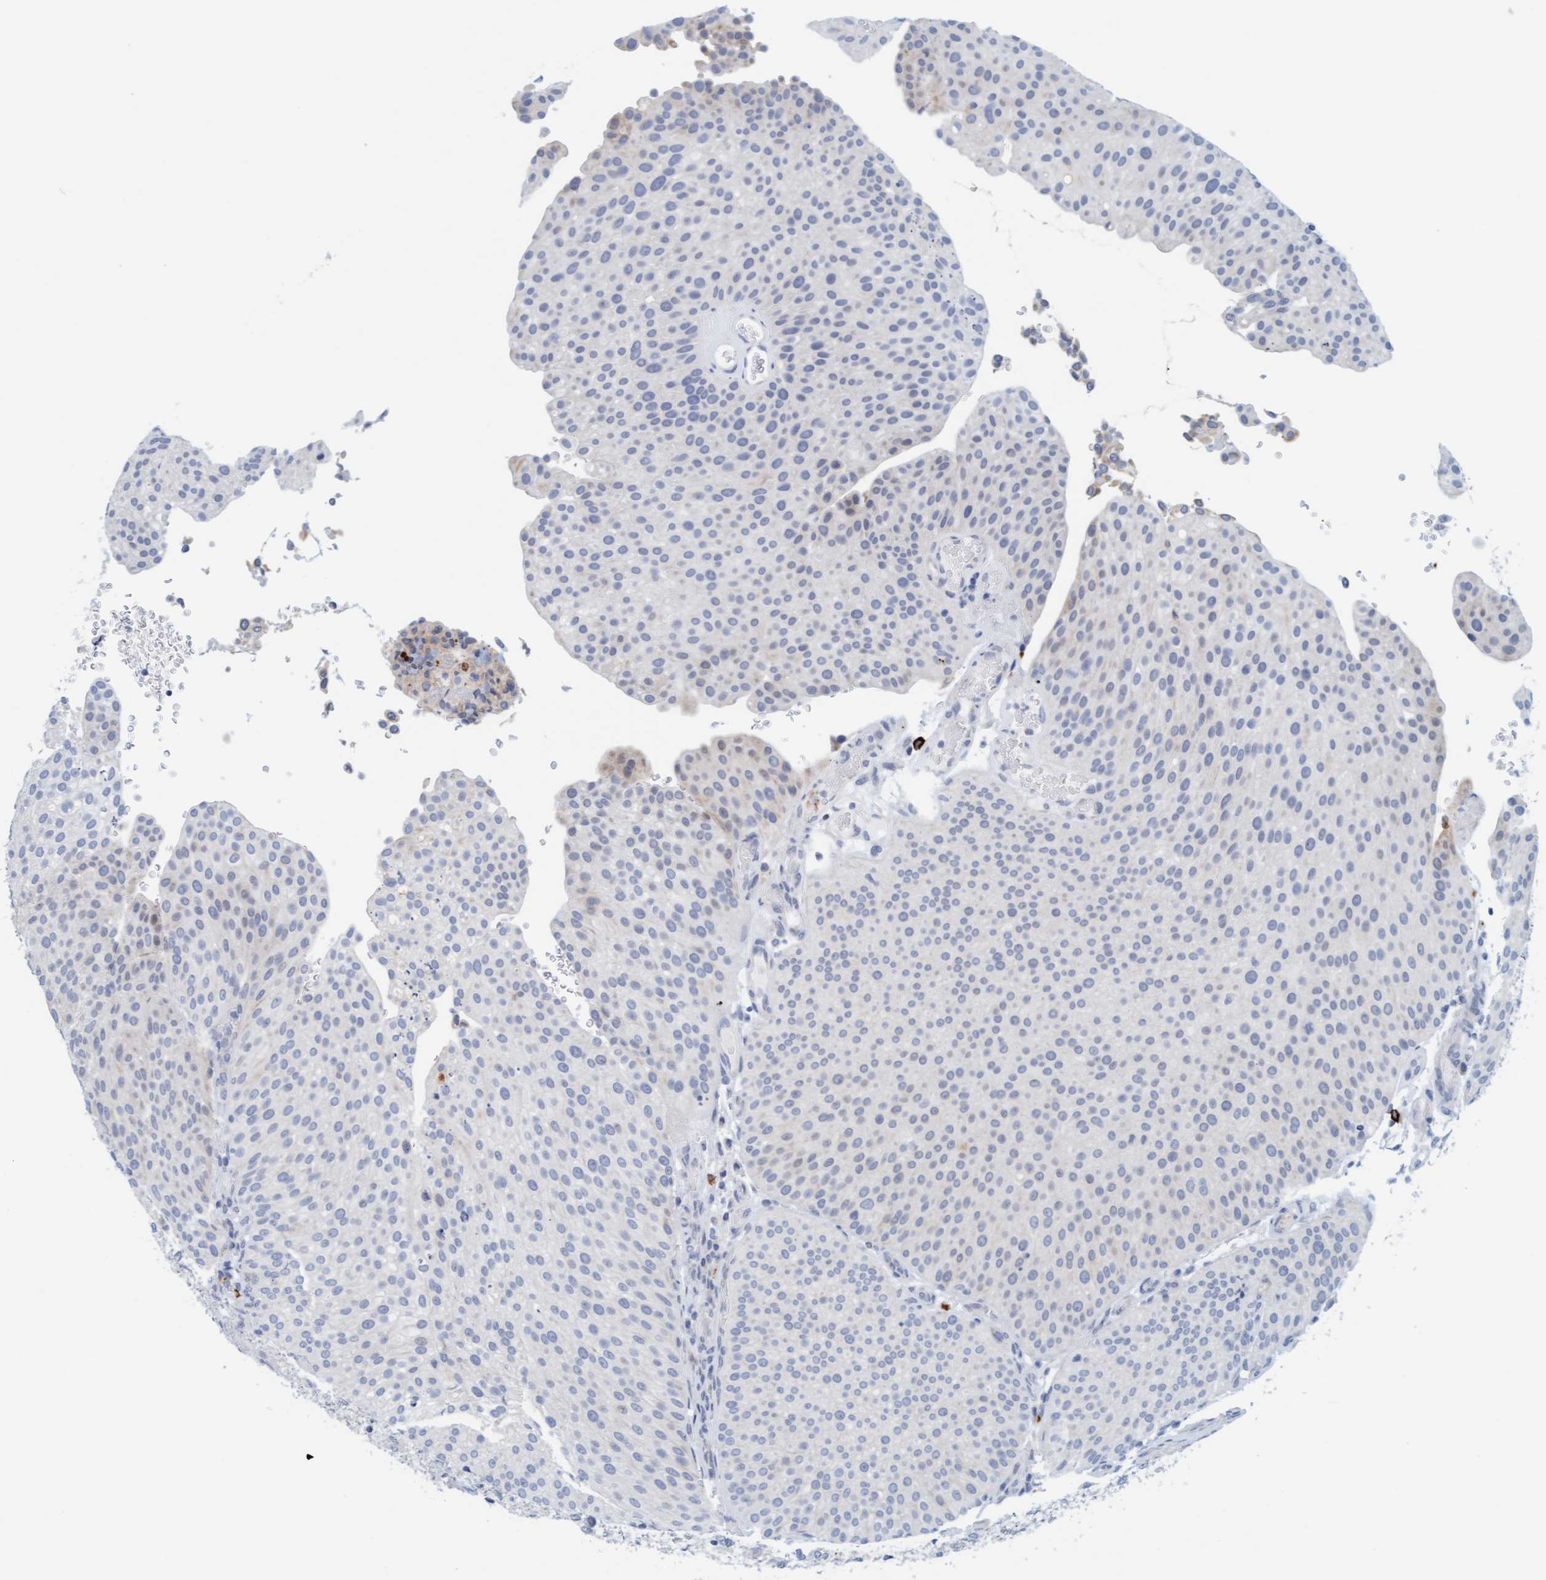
{"staining": {"intensity": "negative", "quantity": "none", "location": "none"}, "tissue": "urothelial cancer", "cell_type": "Tumor cells", "image_type": "cancer", "snomed": [{"axis": "morphology", "description": "Urothelial carcinoma, Low grade"}, {"axis": "topography", "description": "Smooth muscle"}, {"axis": "topography", "description": "Urinary bladder"}], "caption": "Tumor cells are negative for brown protein staining in urothelial cancer.", "gene": "CPA3", "patient": {"sex": "male", "age": 60}}